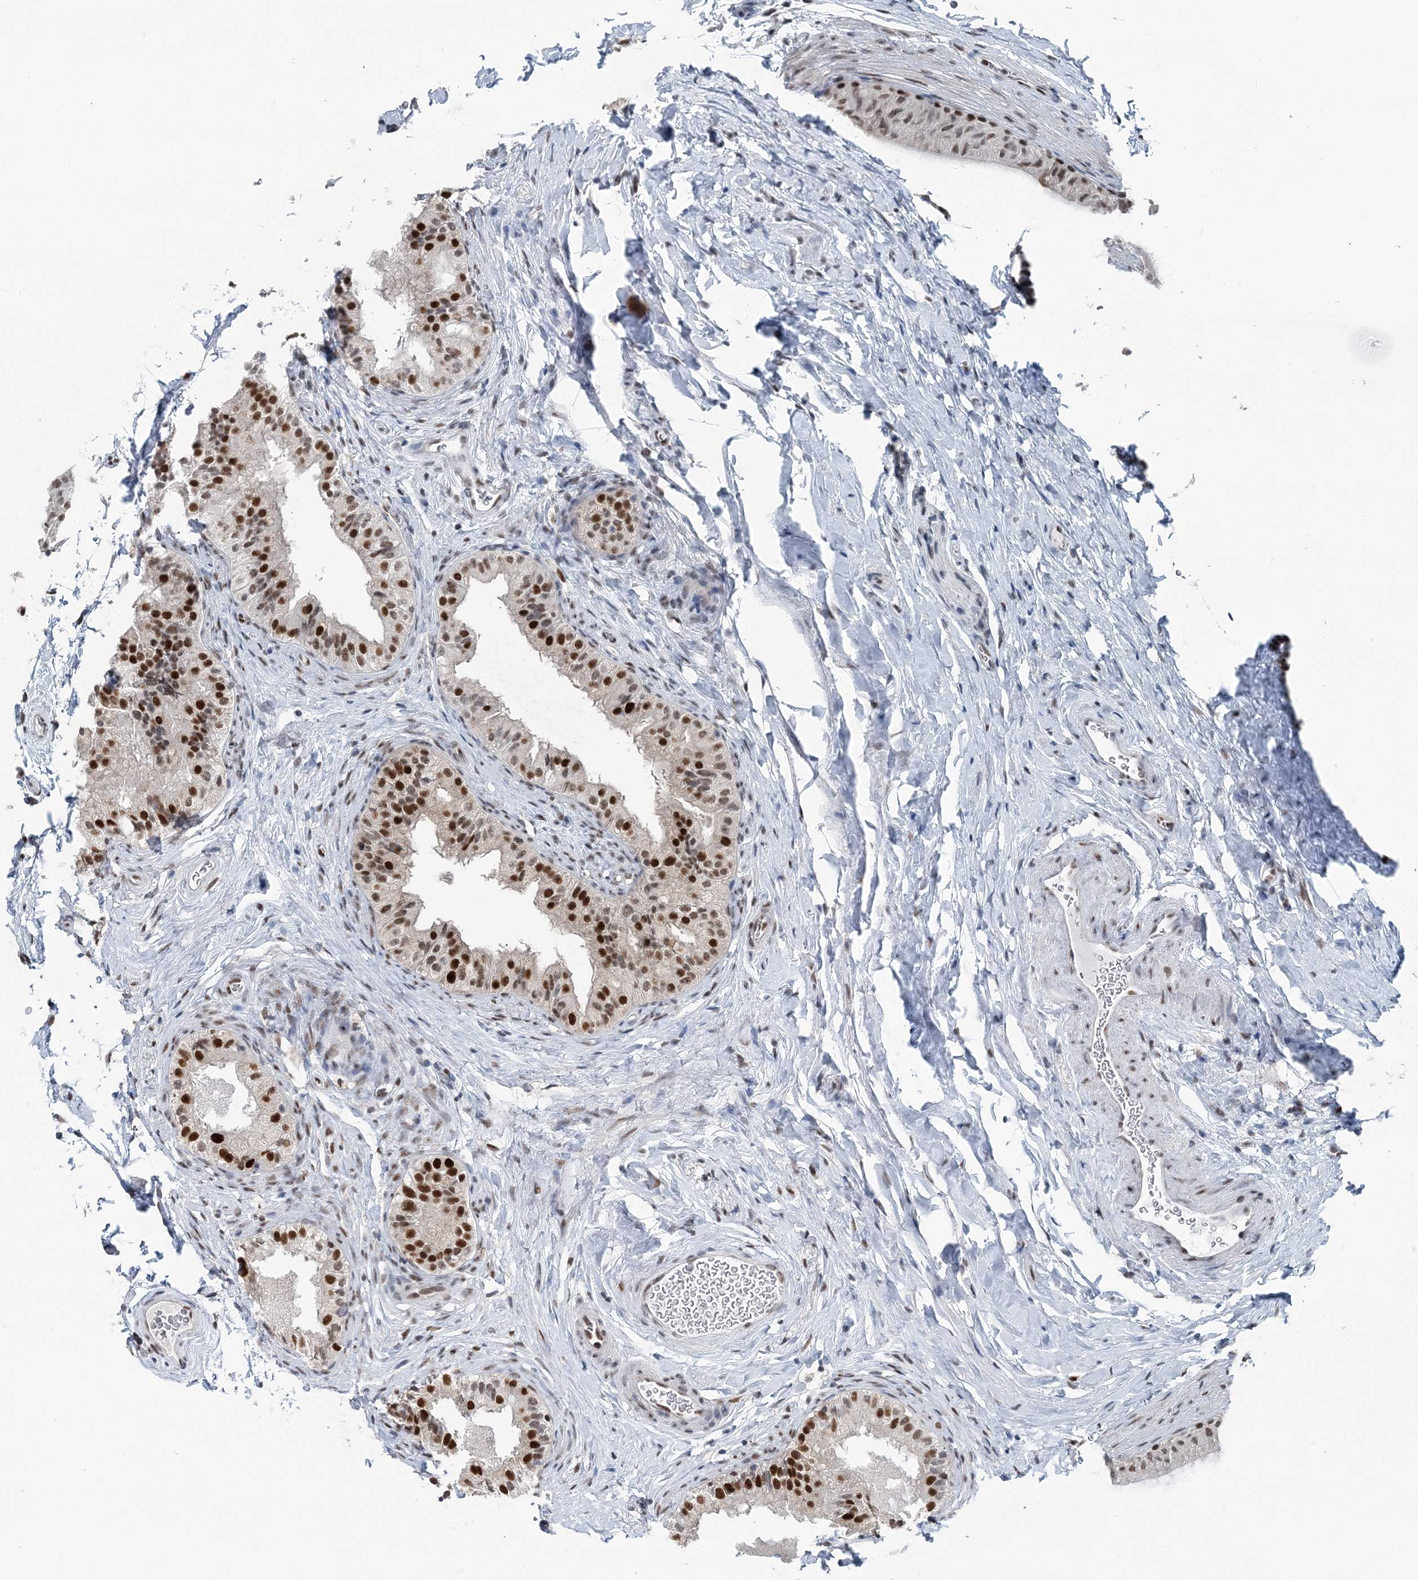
{"staining": {"intensity": "strong", "quantity": ">75%", "location": "nuclear"}, "tissue": "epididymis", "cell_type": "Glandular cells", "image_type": "normal", "snomed": [{"axis": "morphology", "description": "Normal tissue, NOS"}, {"axis": "topography", "description": "Epididymis"}], "caption": "Strong nuclear protein positivity is appreciated in approximately >75% of glandular cells in epididymis.", "gene": "HAT1", "patient": {"sex": "male", "age": 49}}